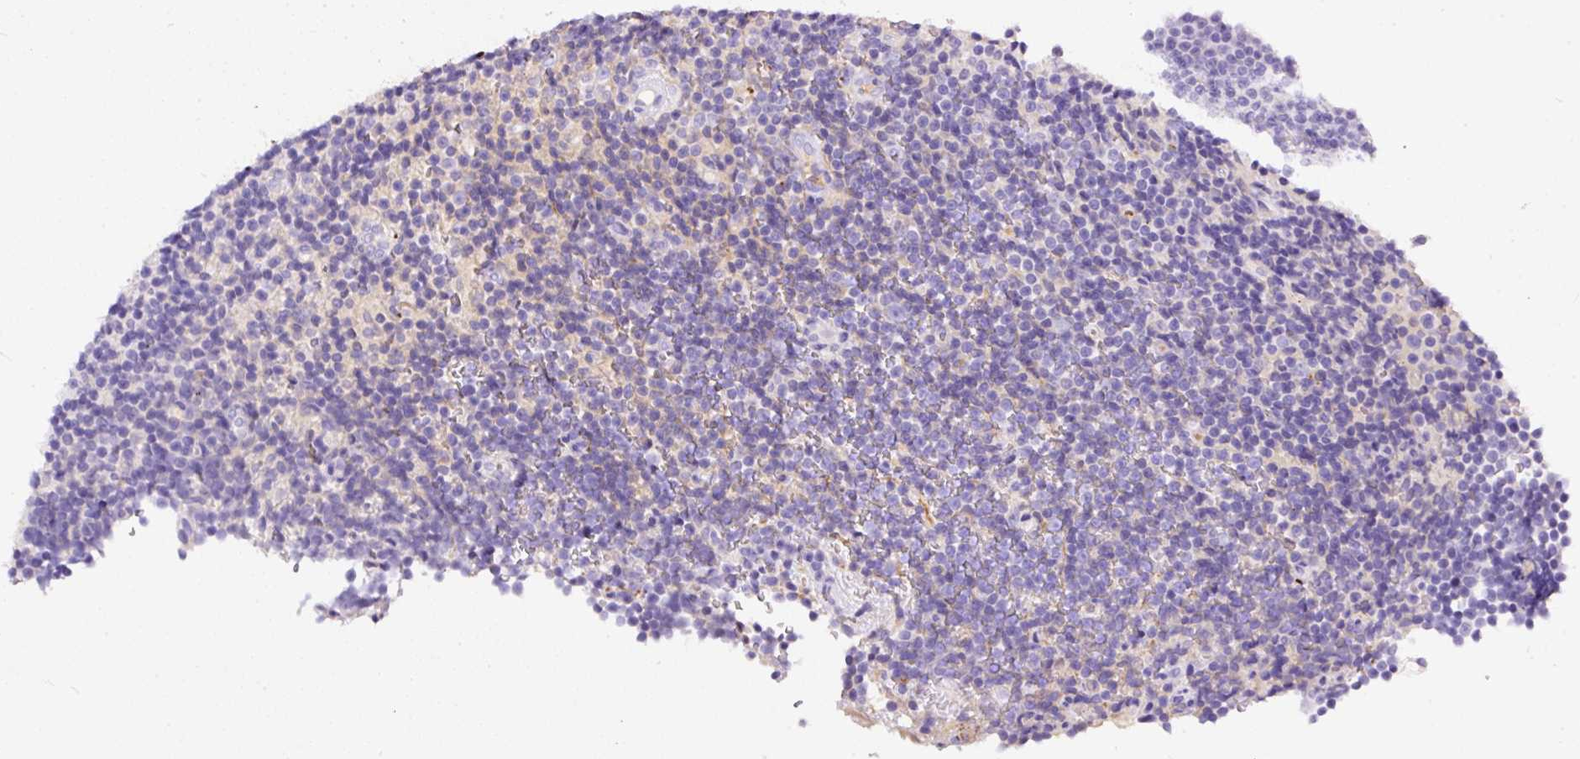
{"staining": {"intensity": "negative", "quantity": "none", "location": "none"}, "tissue": "lymphoma", "cell_type": "Tumor cells", "image_type": "cancer", "snomed": [{"axis": "morphology", "description": "Malignant lymphoma, non-Hodgkin's type, Low grade"}, {"axis": "topography", "description": "Lymph node"}], "caption": "Immunohistochemical staining of human lymphoma displays no significant positivity in tumor cells.", "gene": "APCS", "patient": {"sex": "female", "age": 67}}